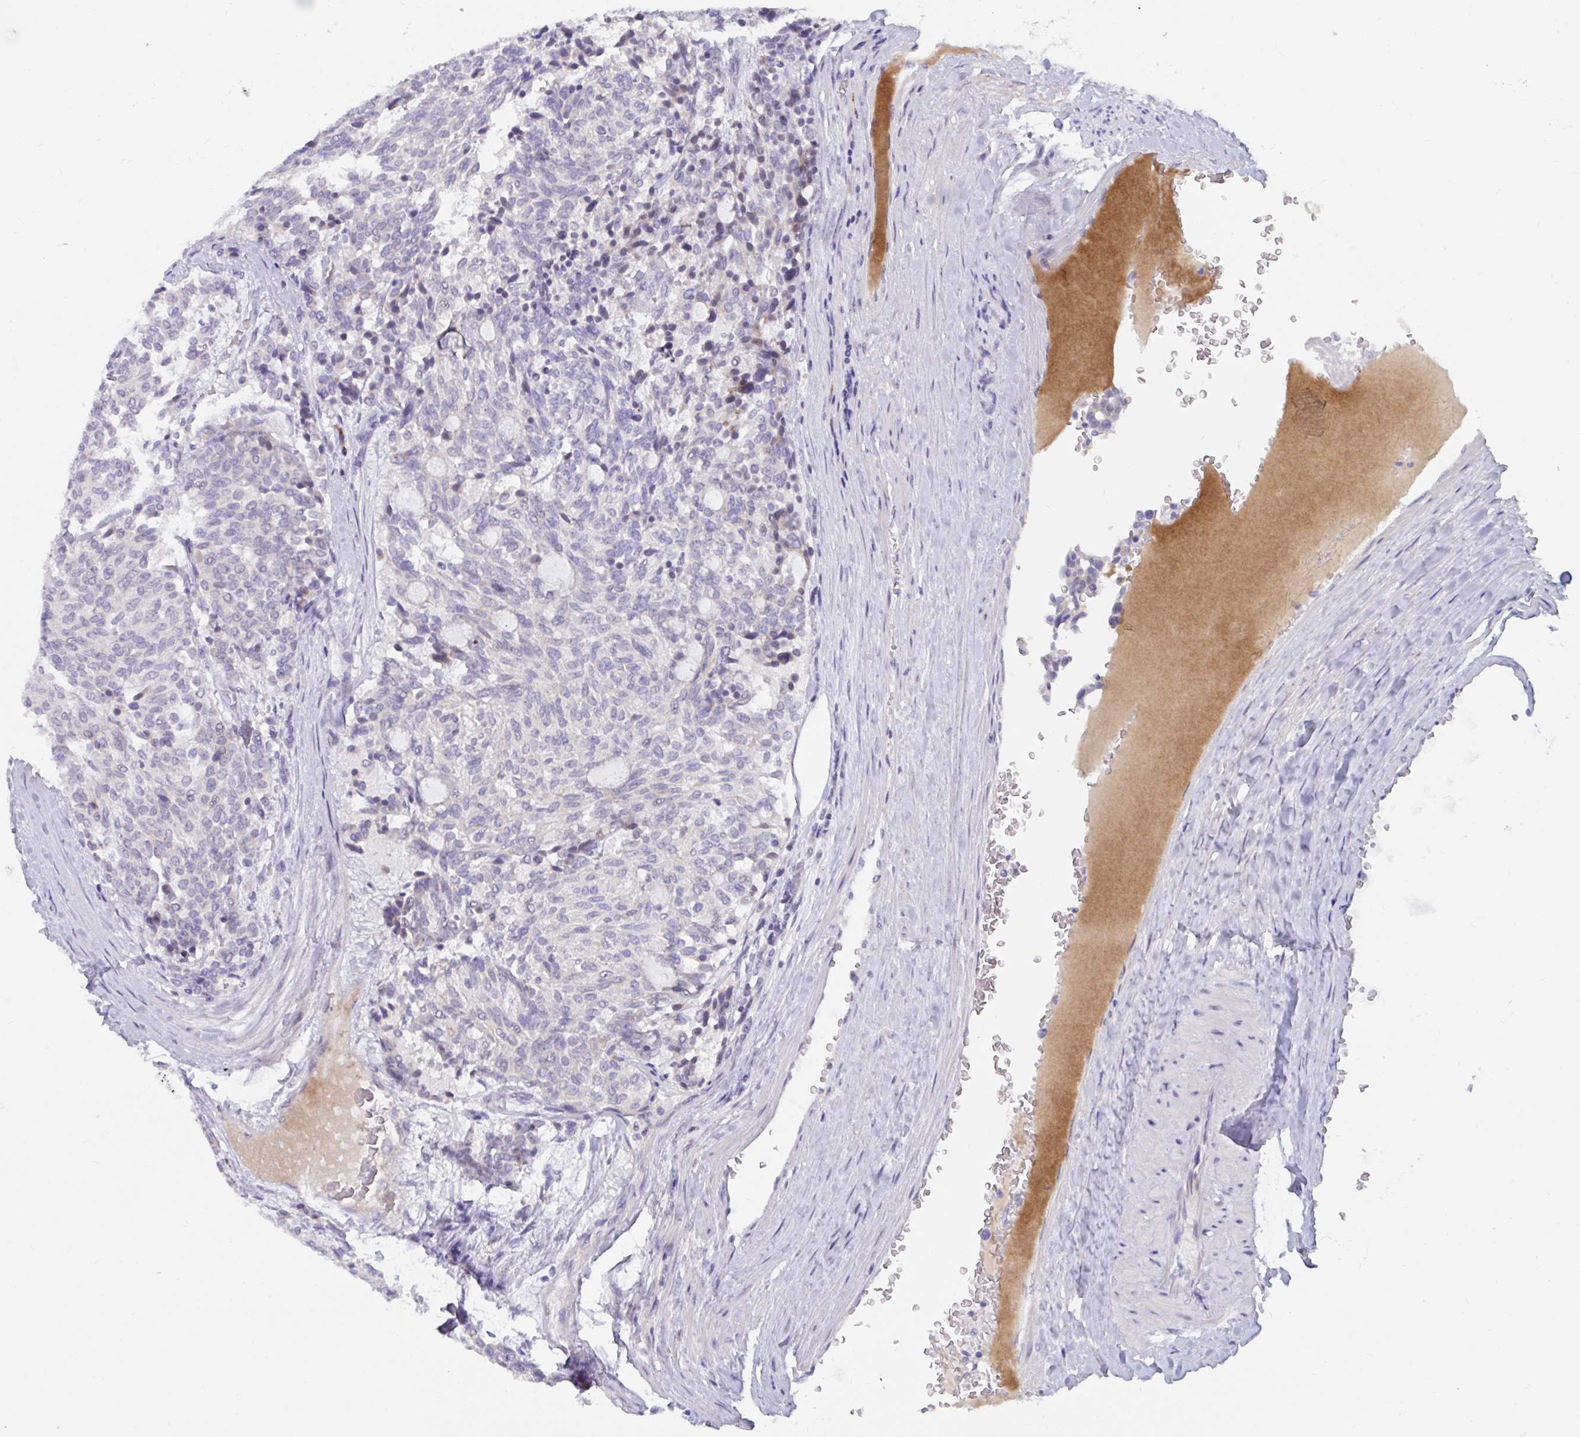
{"staining": {"intensity": "negative", "quantity": "none", "location": "none"}, "tissue": "carcinoid", "cell_type": "Tumor cells", "image_type": "cancer", "snomed": [{"axis": "morphology", "description": "Carcinoid, malignant, NOS"}, {"axis": "topography", "description": "Pancreas"}], "caption": "A photomicrograph of human carcinoid (malignant) is negative for staining in tumor cells. Brightfield microscopy of IHC stained with DAB (brown) and hematoxylin (blue), captured at high magnification.", "gene": "FAM219B", "patient": {"sex": "female", "age": 54}}